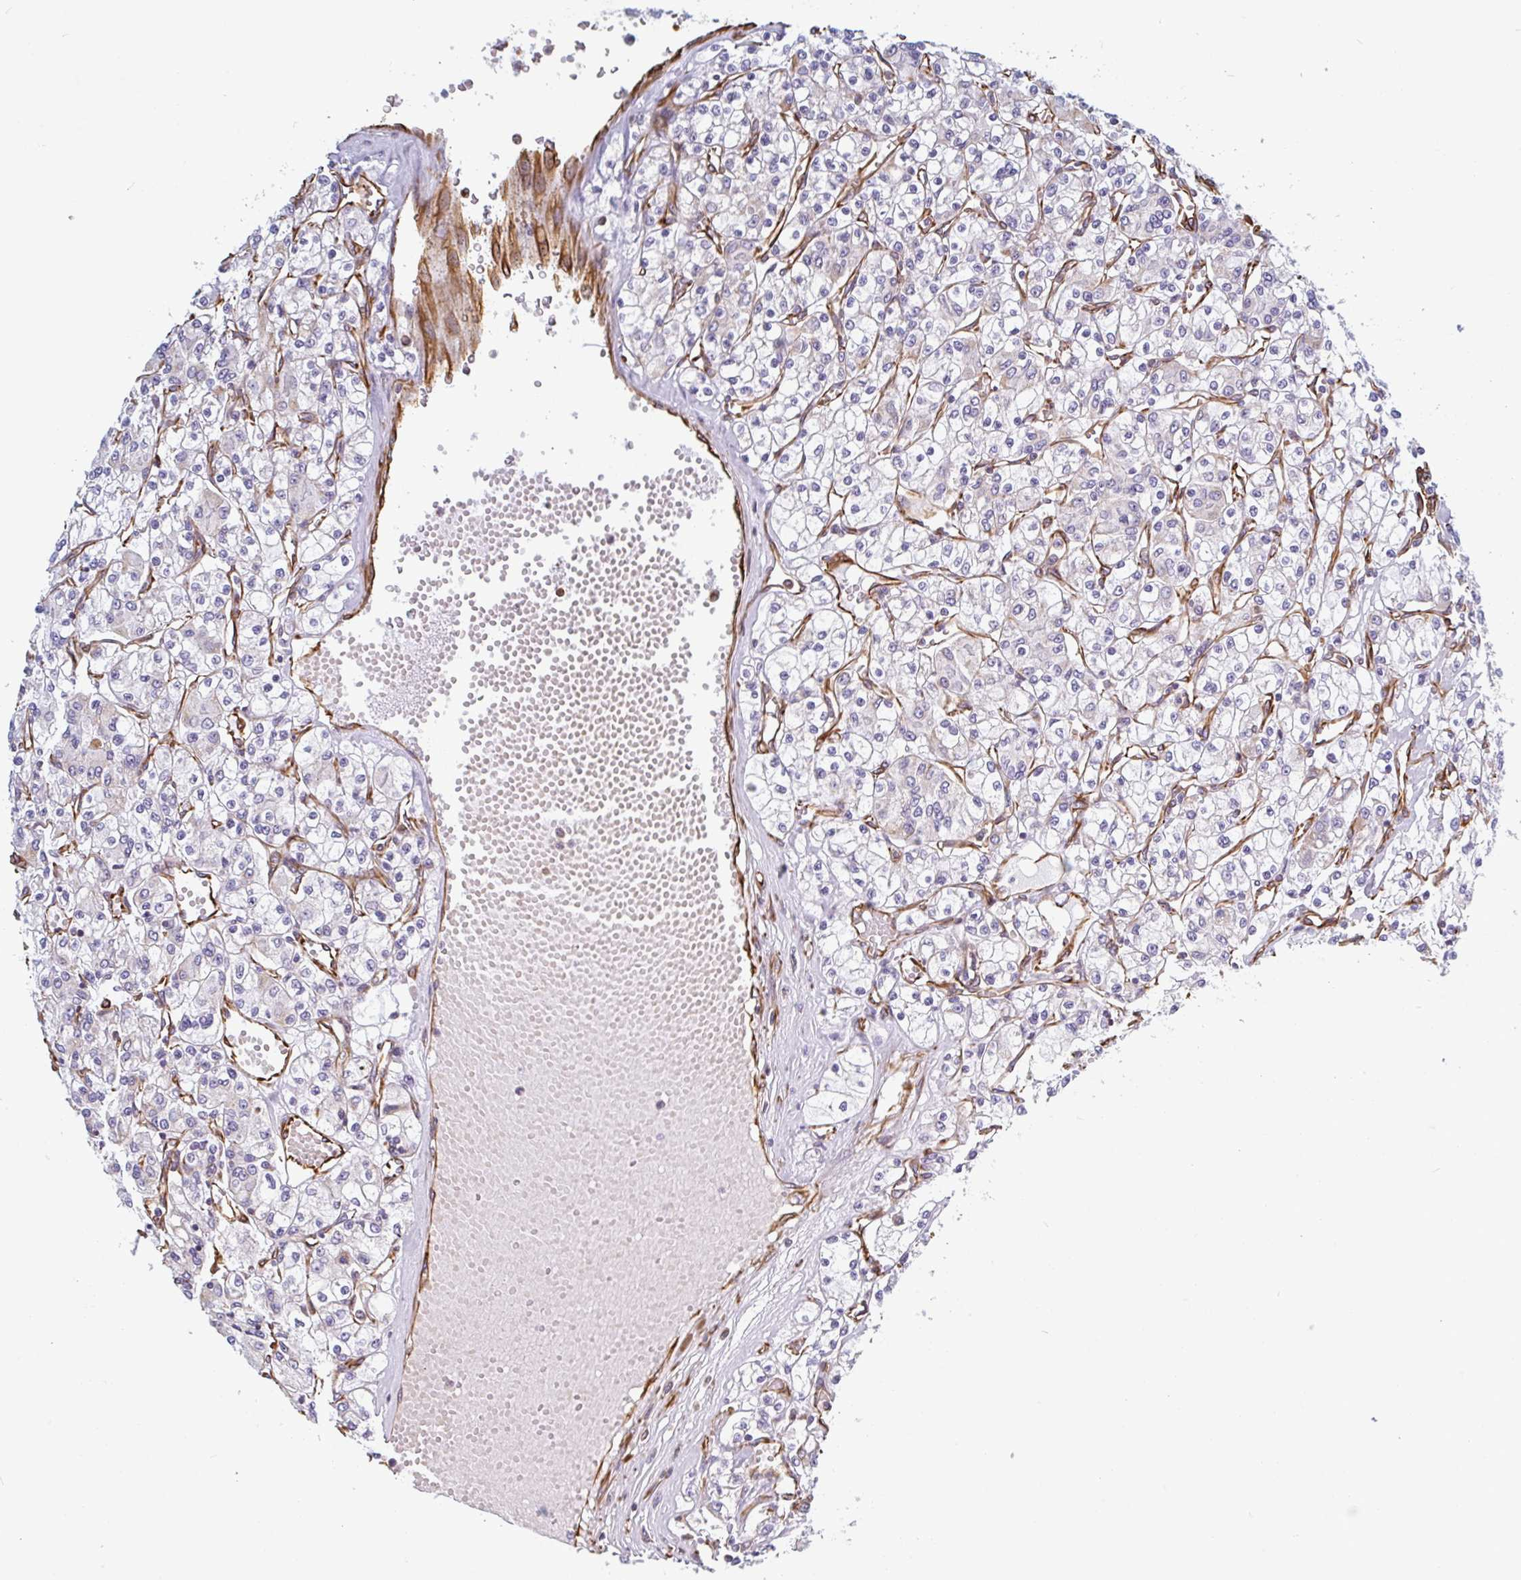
{"staining": {"intensity": "negative", "quantity": "none", "location": "none"}, "tissue": "renal cancer", "cell_type": "Tumor cells", "image_type": "cancer", "snomed": [{"axis": "morphology", "description": "Adenocarcinoma, NOS"}, {"axis": "topography", "description": "Kidney"}], "caption": "Photomicrograph shows no protein expression in tumor cells of renal cancer (adenocarcinoma) tissue.", "gene": "PPFIA1", "patient": {"sex": "female", "age": 59}}